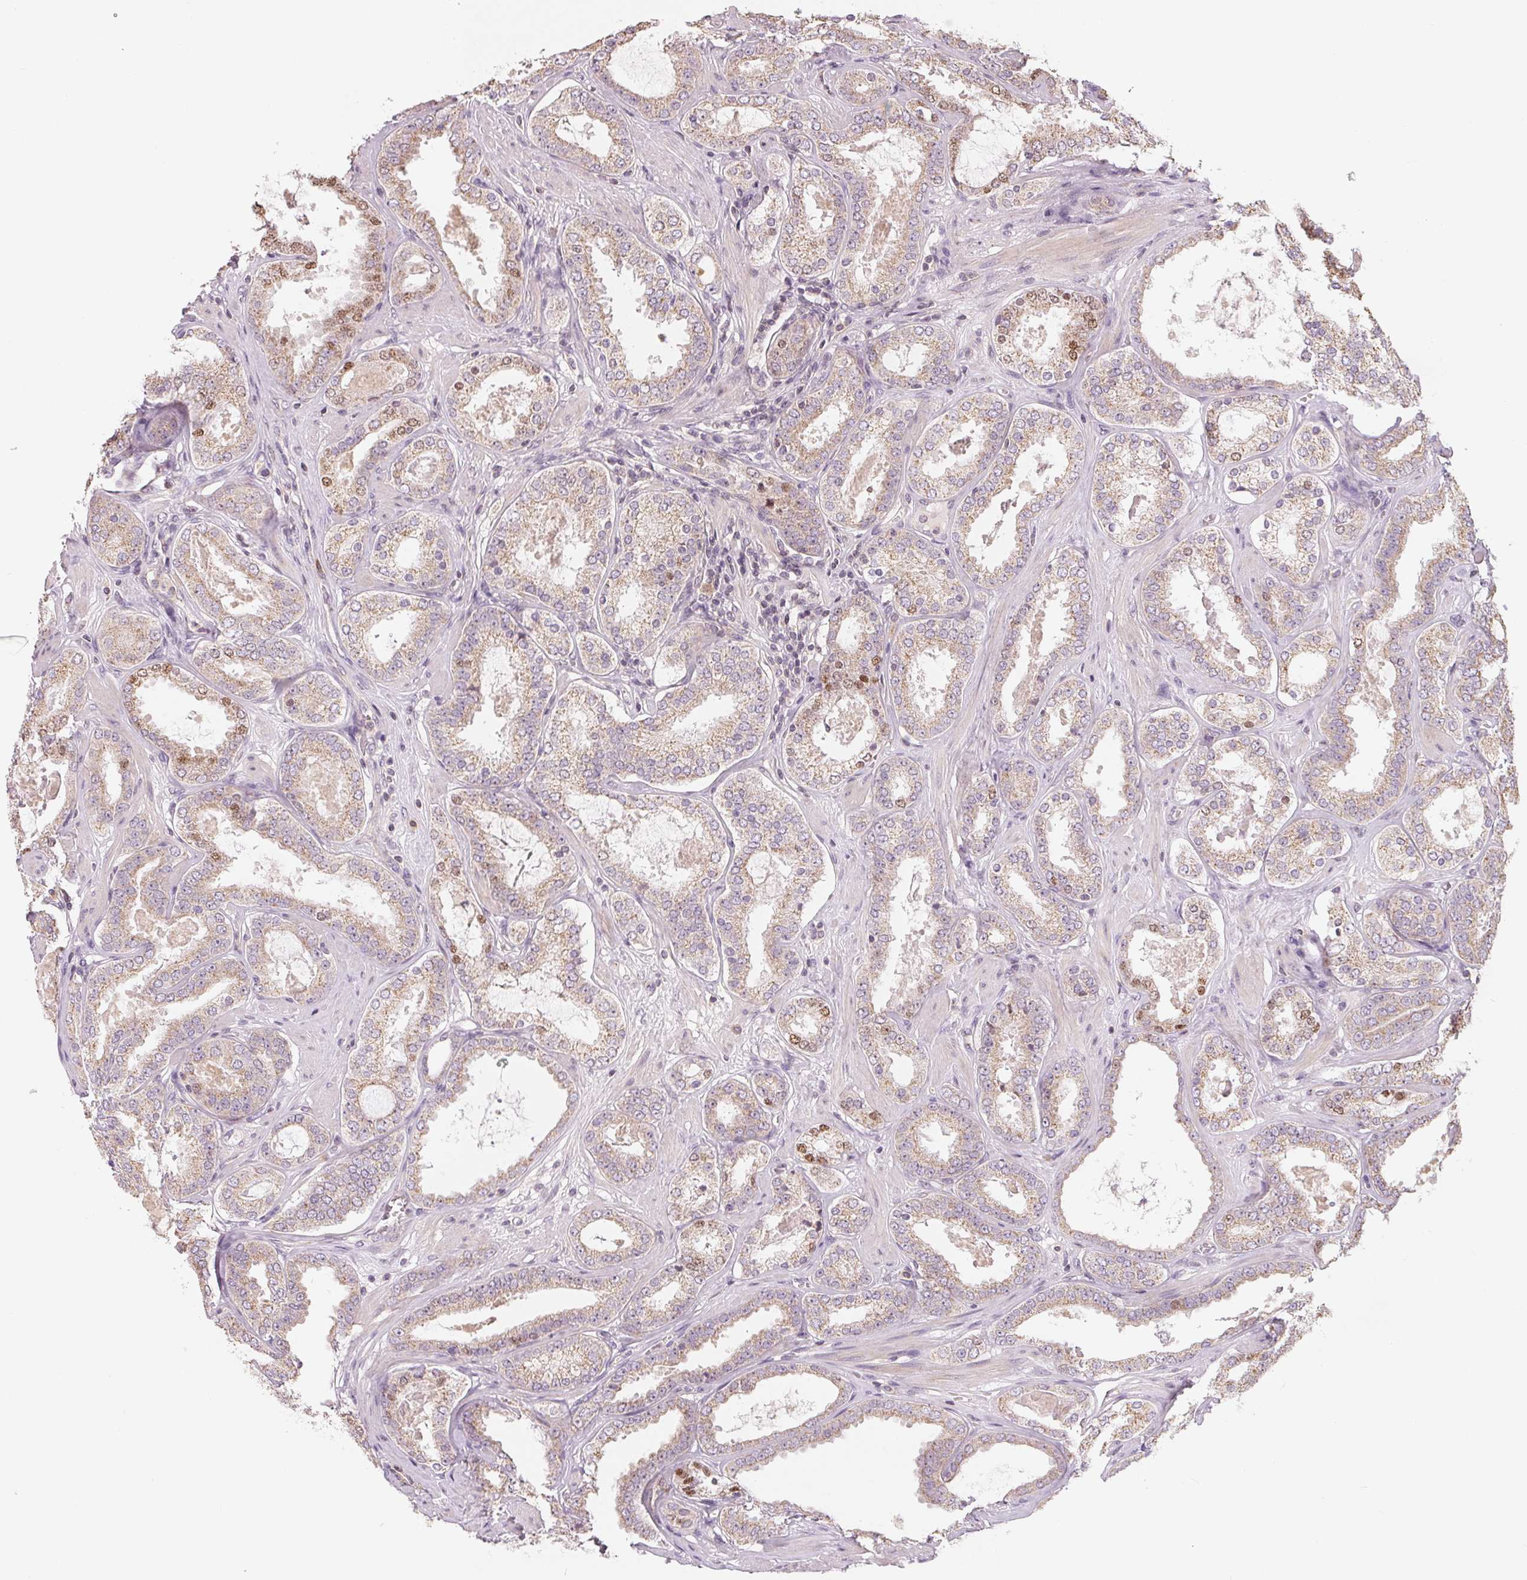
{"staining": {"intensity": "moderate", "quantity": "25%-75%", "location": "nuclear"}, "tissue": "prostate cancer", "cell_type": "Tumor cells", "image_type": "cancer", "snomed": [{"axis": "morphology", "description": "Adenocarcinoma, High grade"}, {"axis": "topography", "description": "Prostate"}], "caption": "Moderate nuclear positivity is seen in about 25%-75% of tumor cells in prostate high-grade adenocarcinoma. (brown staining indicates protein expression, while blue staining denotes nuclei).", "gene": "AQP8", "patient": {"sex": "male", "age": 63}}